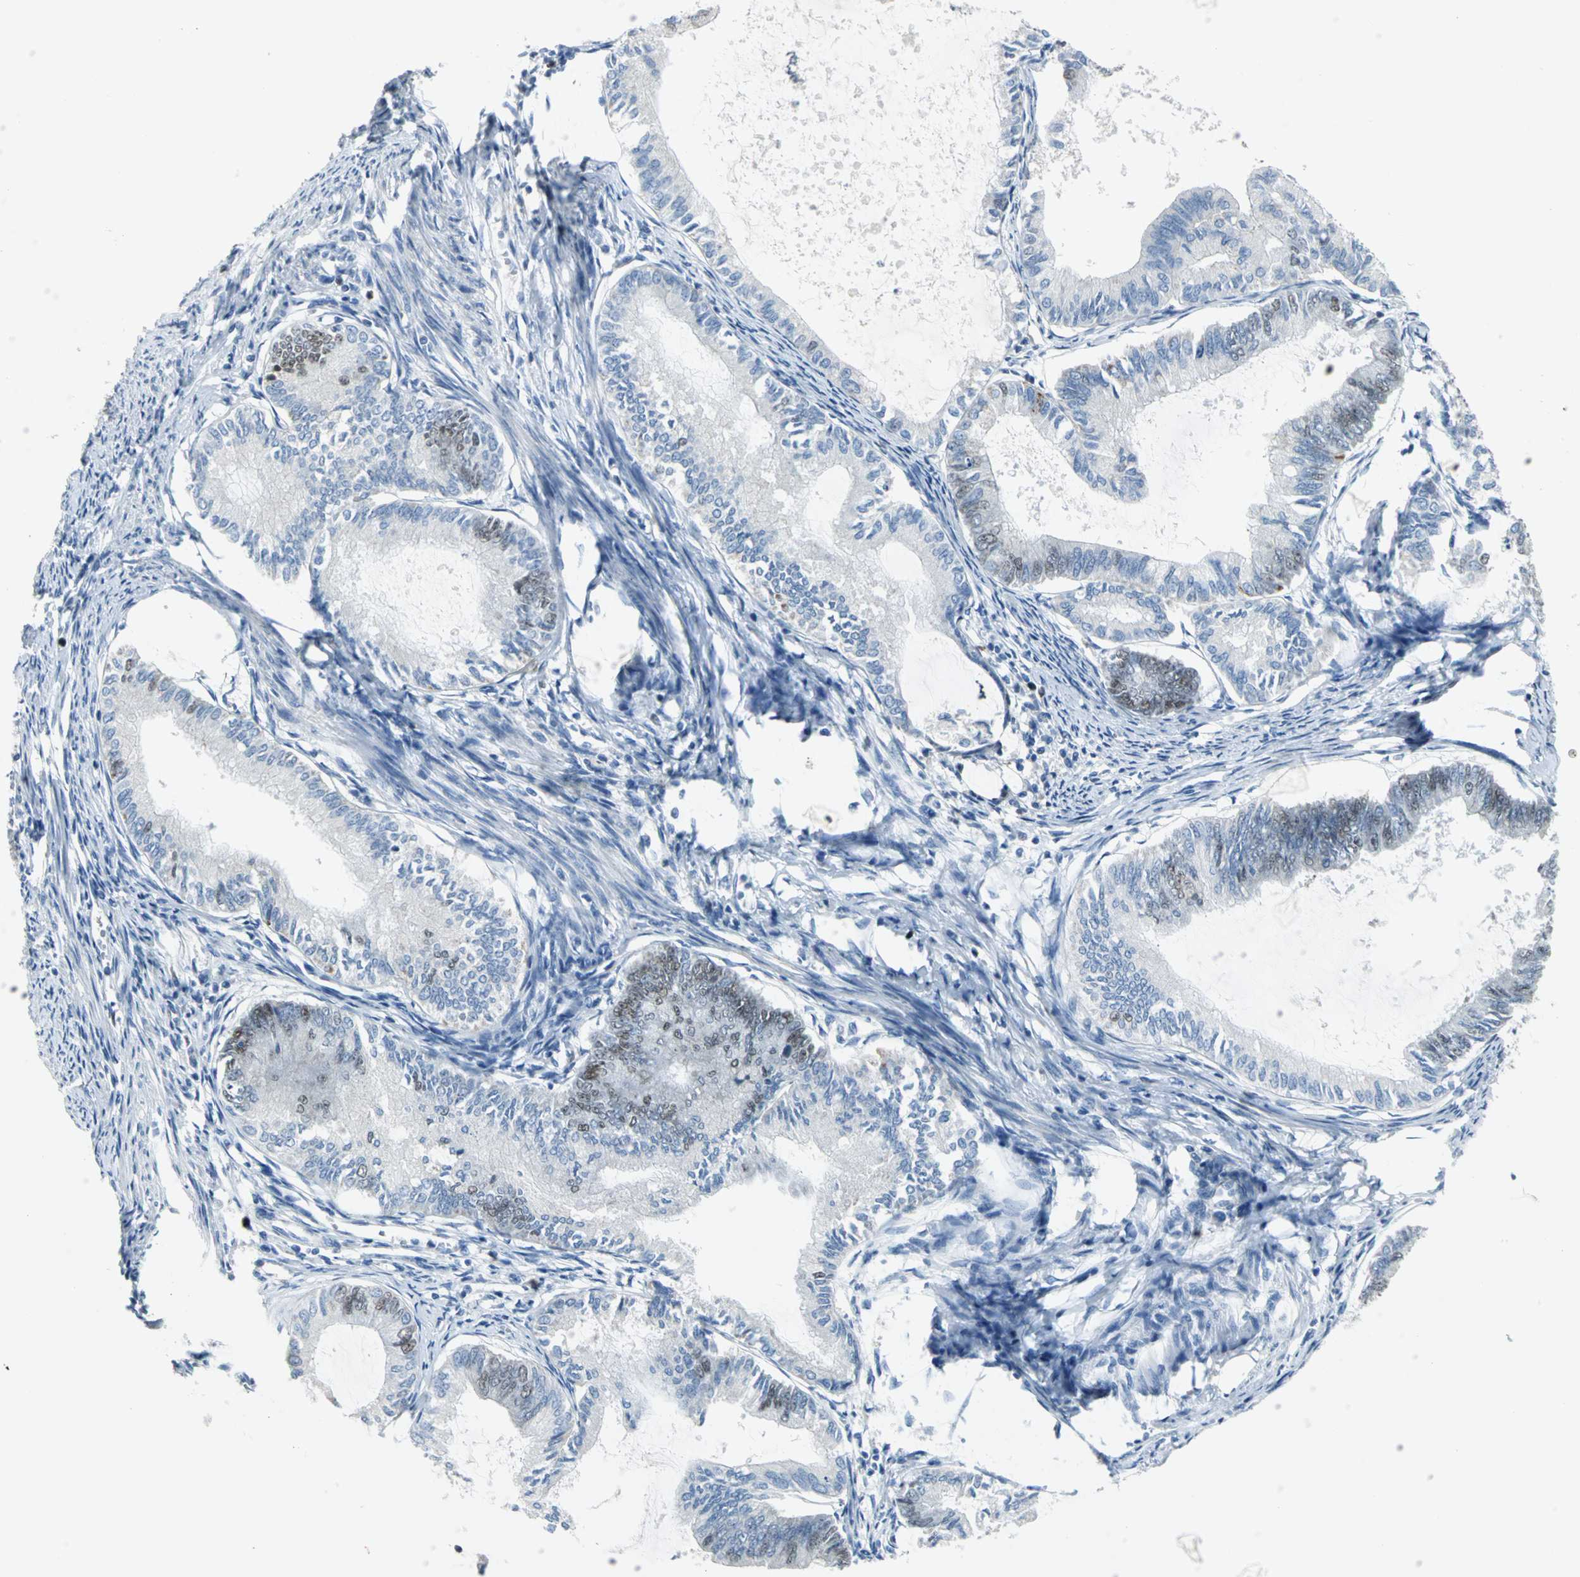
{"staining": {"intensity": "moderate", "quantity": "<25%", "location": "nuclear"}, "tissue": "endometrial cancer", "cell_type": "Tumor cells", "image_type": "cancer", "snomed": [{"axis": "morphology", "description": "Adenocarcinoma, NOS"}, {"axis": "topography", "description": "Endometrium"}], "caption": "A brown stain shows moderate nuclear expression of a protein in human adenocarcinoma (endometrial) tumor cells. The staining was performed using DAB (3,3'-diaminobenzidine), with brown indicating positive protein expression. Nuclei are stained blue with hematoxylin.", "gene": "MCM3", "patient": {"sex": "female", "age": 86}}